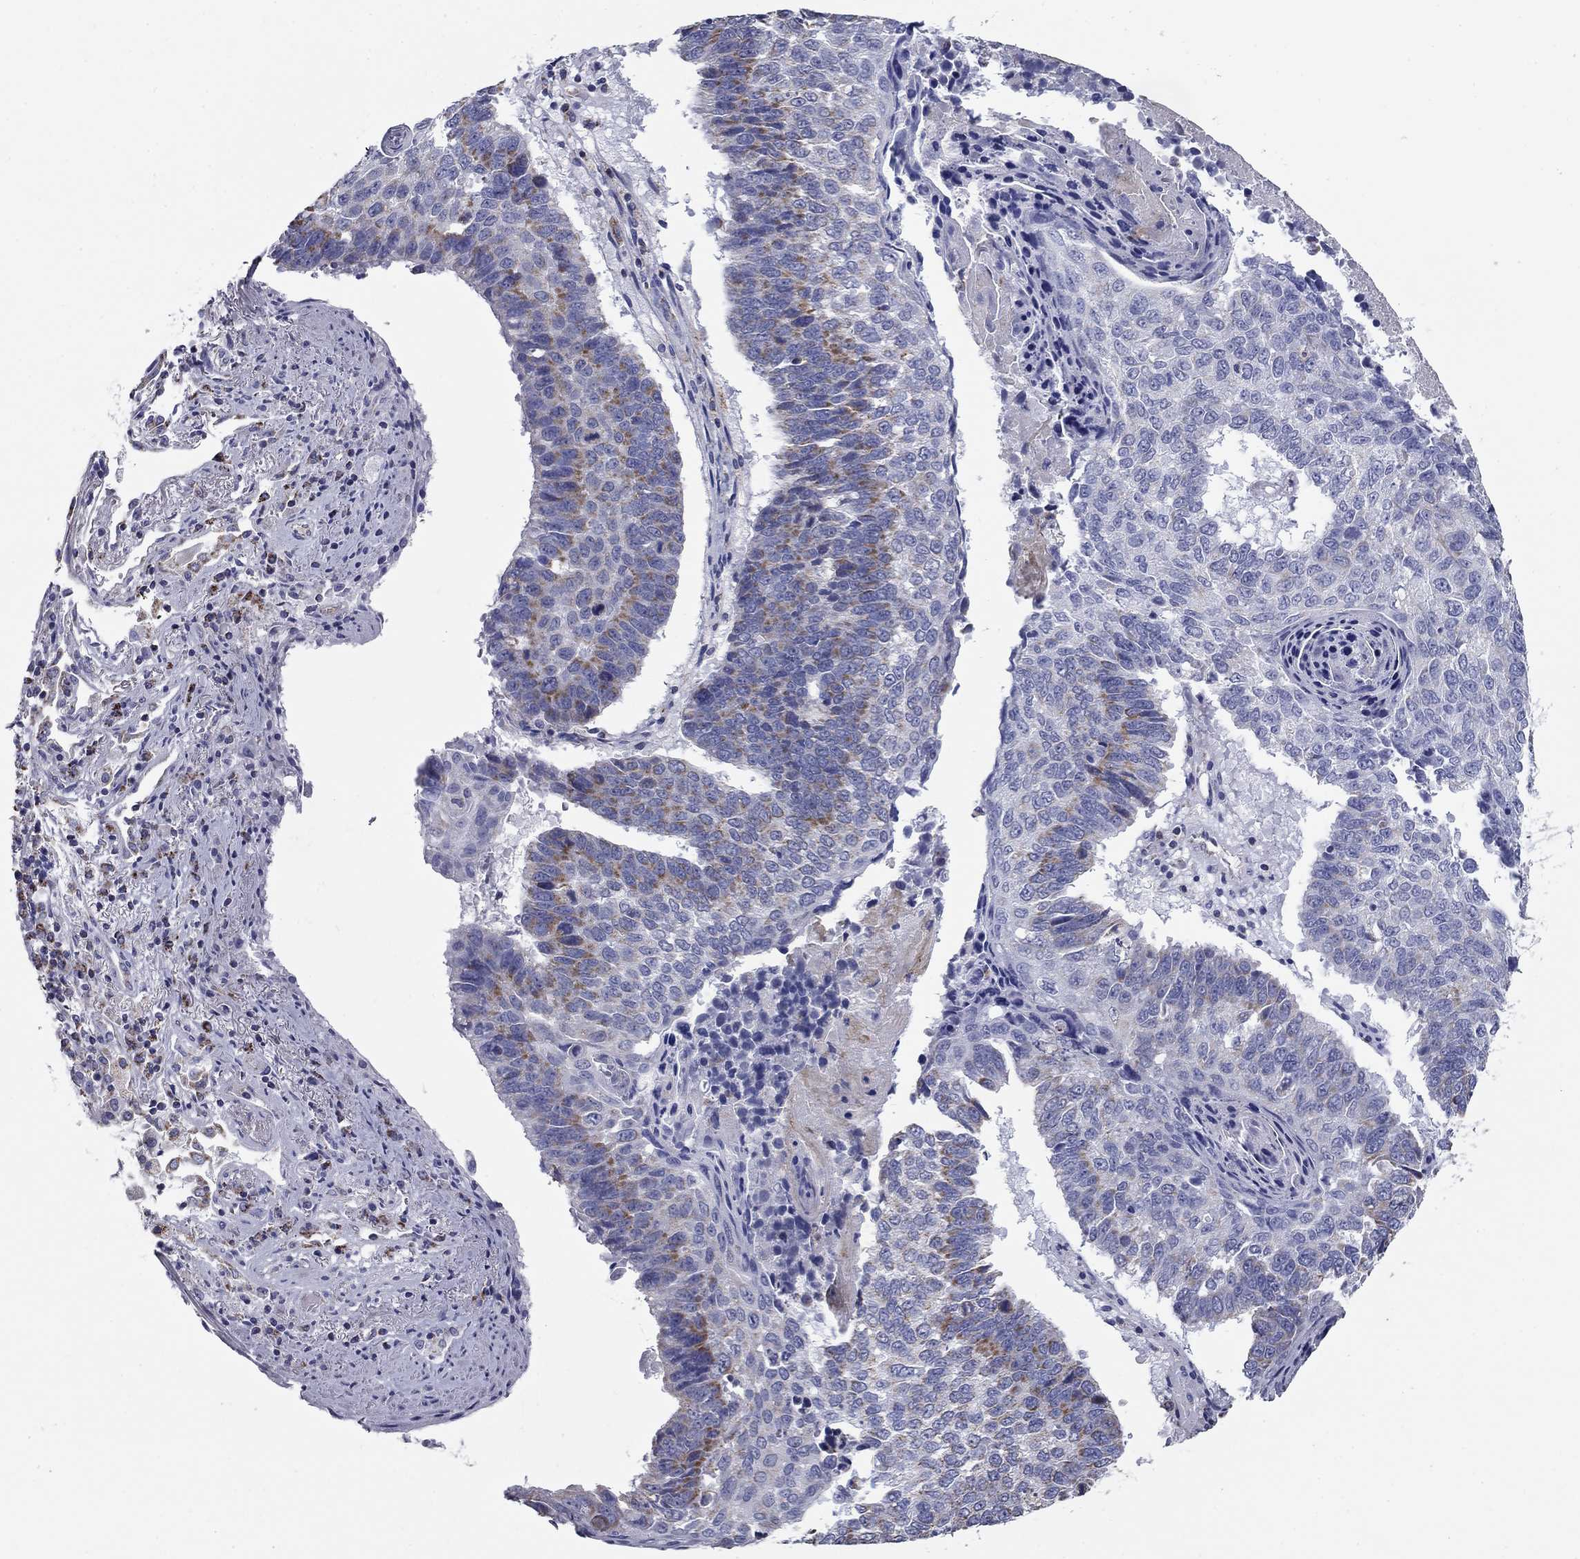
{"staining": {"intensity": "moderate", "quantity": "<25%", "location": "cytoplasmic/membranous"}, "tissue": "lung cancer", "cell_type": "Tumor cells", "image_type": "cancer", "snomed": [{"axis": "morphology", "description": "Squamous cell carcinoma, NOS"}, {"axis": "topography", "description": "Lung"}], "caption": "Immunohistochemical staining of lung squamous cell carcinoma reveals moderate cytoplasmic/membranous protein staining in about <25% of tumor cells. Nuclei are stained in blue.", "gene": "NDUFA4L2", "patient": {"sex": "male", "age": 73}}